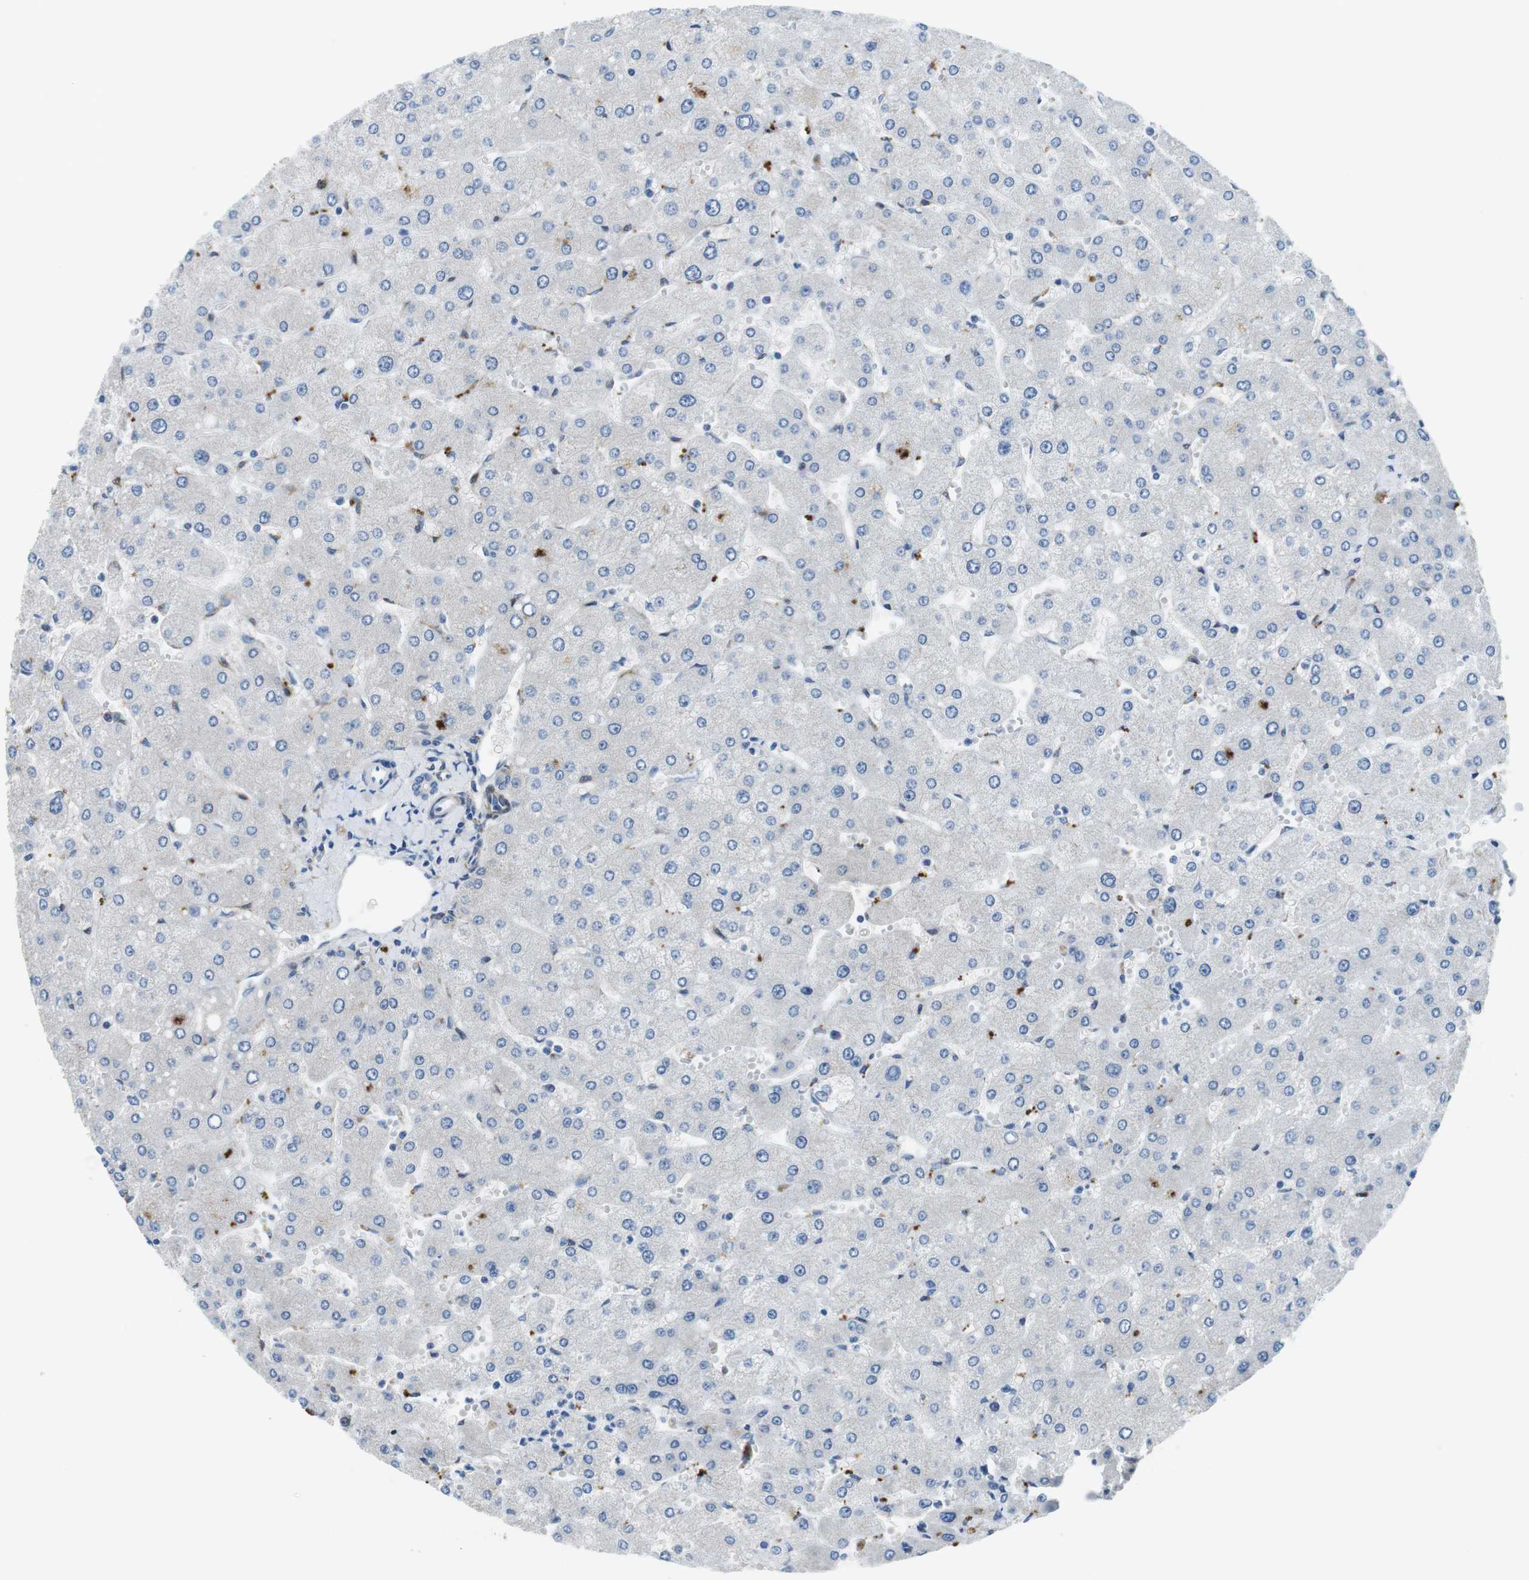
{"staining": {"intensity": "negative", "quantity": "none", "location": "none"}, "tissue": "liver", "cell_type": "Cholangiocytes", "image_type": "normal", "snomed": [{"axis": "morphology", "description": "Normal tissue, NOS"}, {"axis": "topography", "description": "Liver"}], "caption": "This is a image of IHC staining of unremarkable liver, which shows no staining in cholangiocytes. (DAB (3,3'-diaminobenzidine) immunohistochemistry (IHC) with hematoxylin counter stain).", "gene": "PHLDA1", "patient": {"sex": "male", "age": 55}}